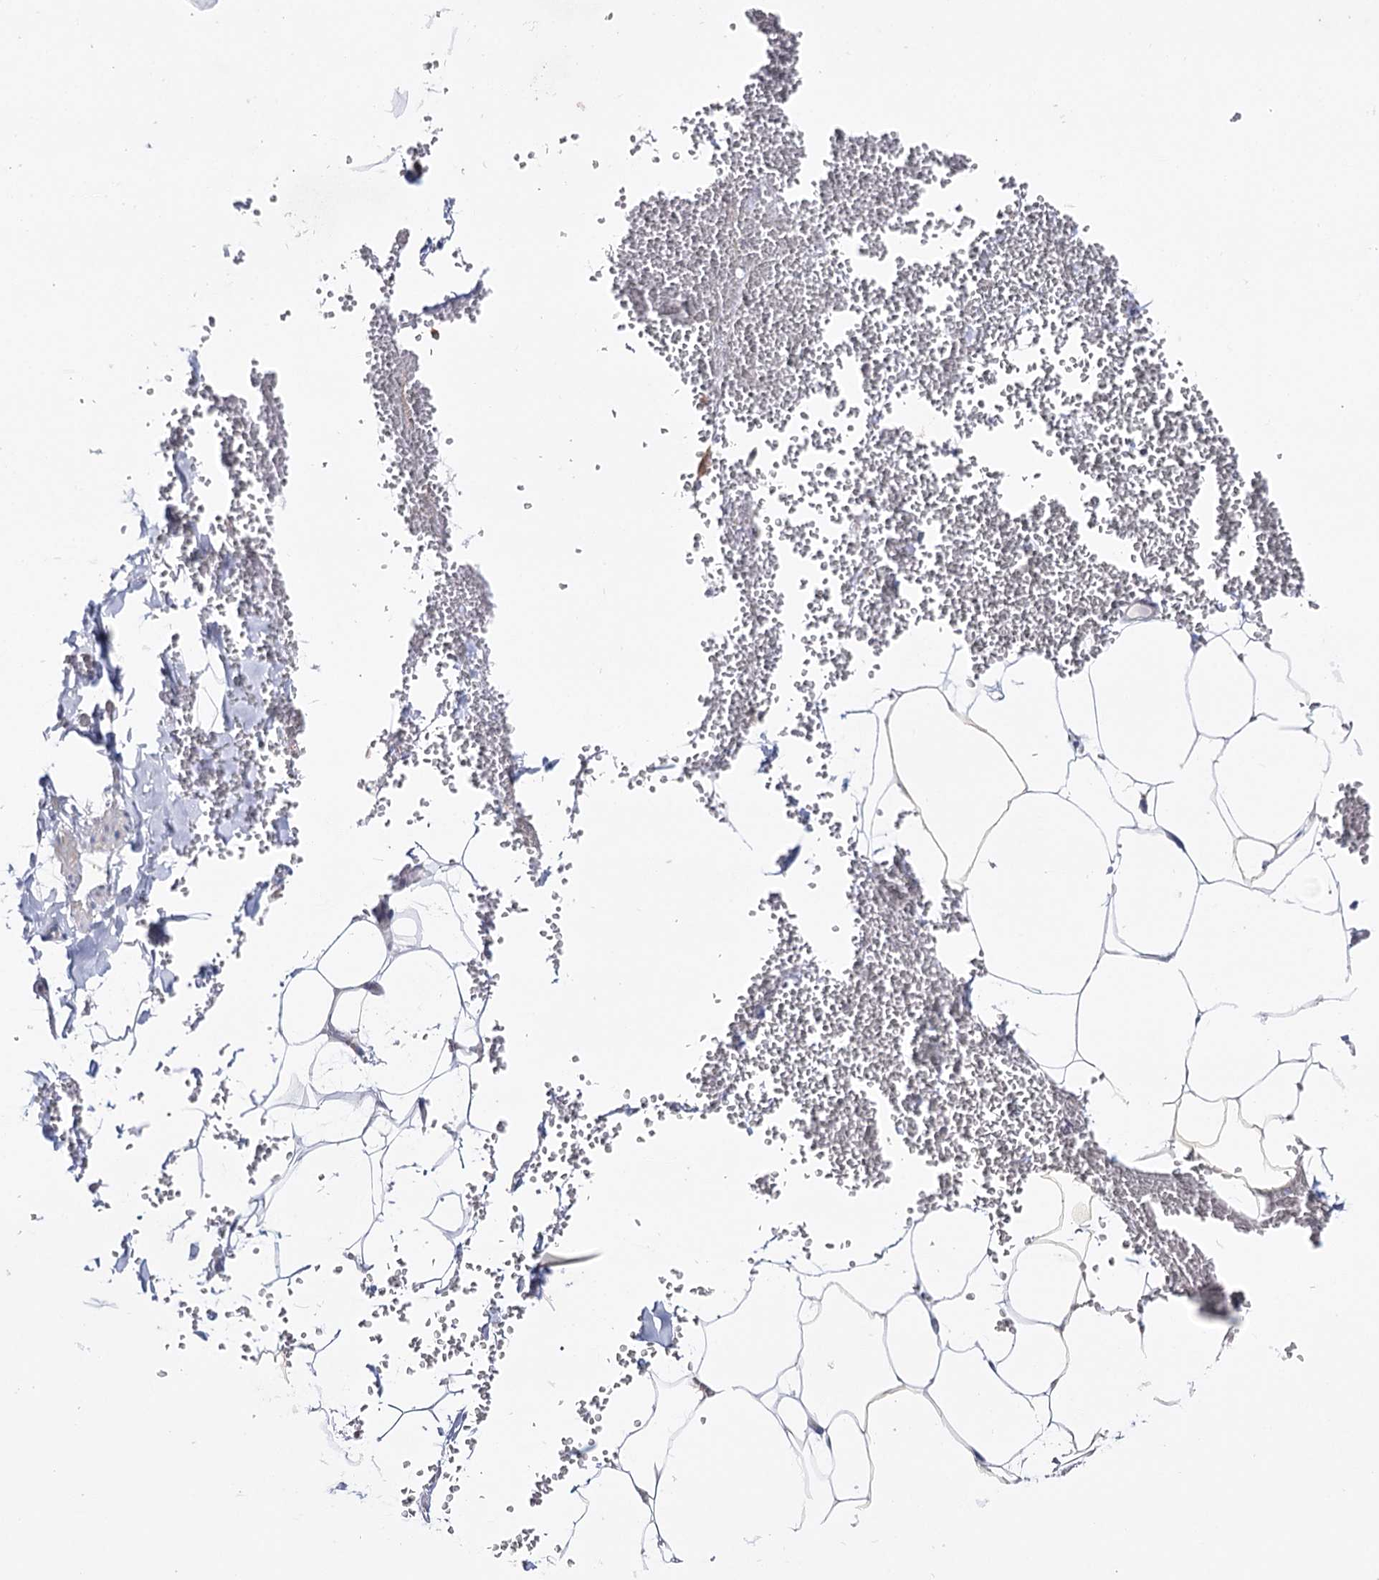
{"staining": {"intensity": "negative", "quantity": "none", "location": "none"}, "tissue": "adipose tissue", "cell_type": "Adipocytes", "image_type": "normal", "snomed": [{"axis": "morphology", "description": "Normal tissue, NOS"}, {"axis": "topography", "description": "Gallbladder"}, {"axis": "topography", "description": "Peripheral nerve tissue"}], "caption": "Immunohistochemical staining of unremarkable adipose tissue reveals no significant positivity in adipocytes.", "gene": "ZC3H8", "patient": {"sex": "male", "age": 38}}